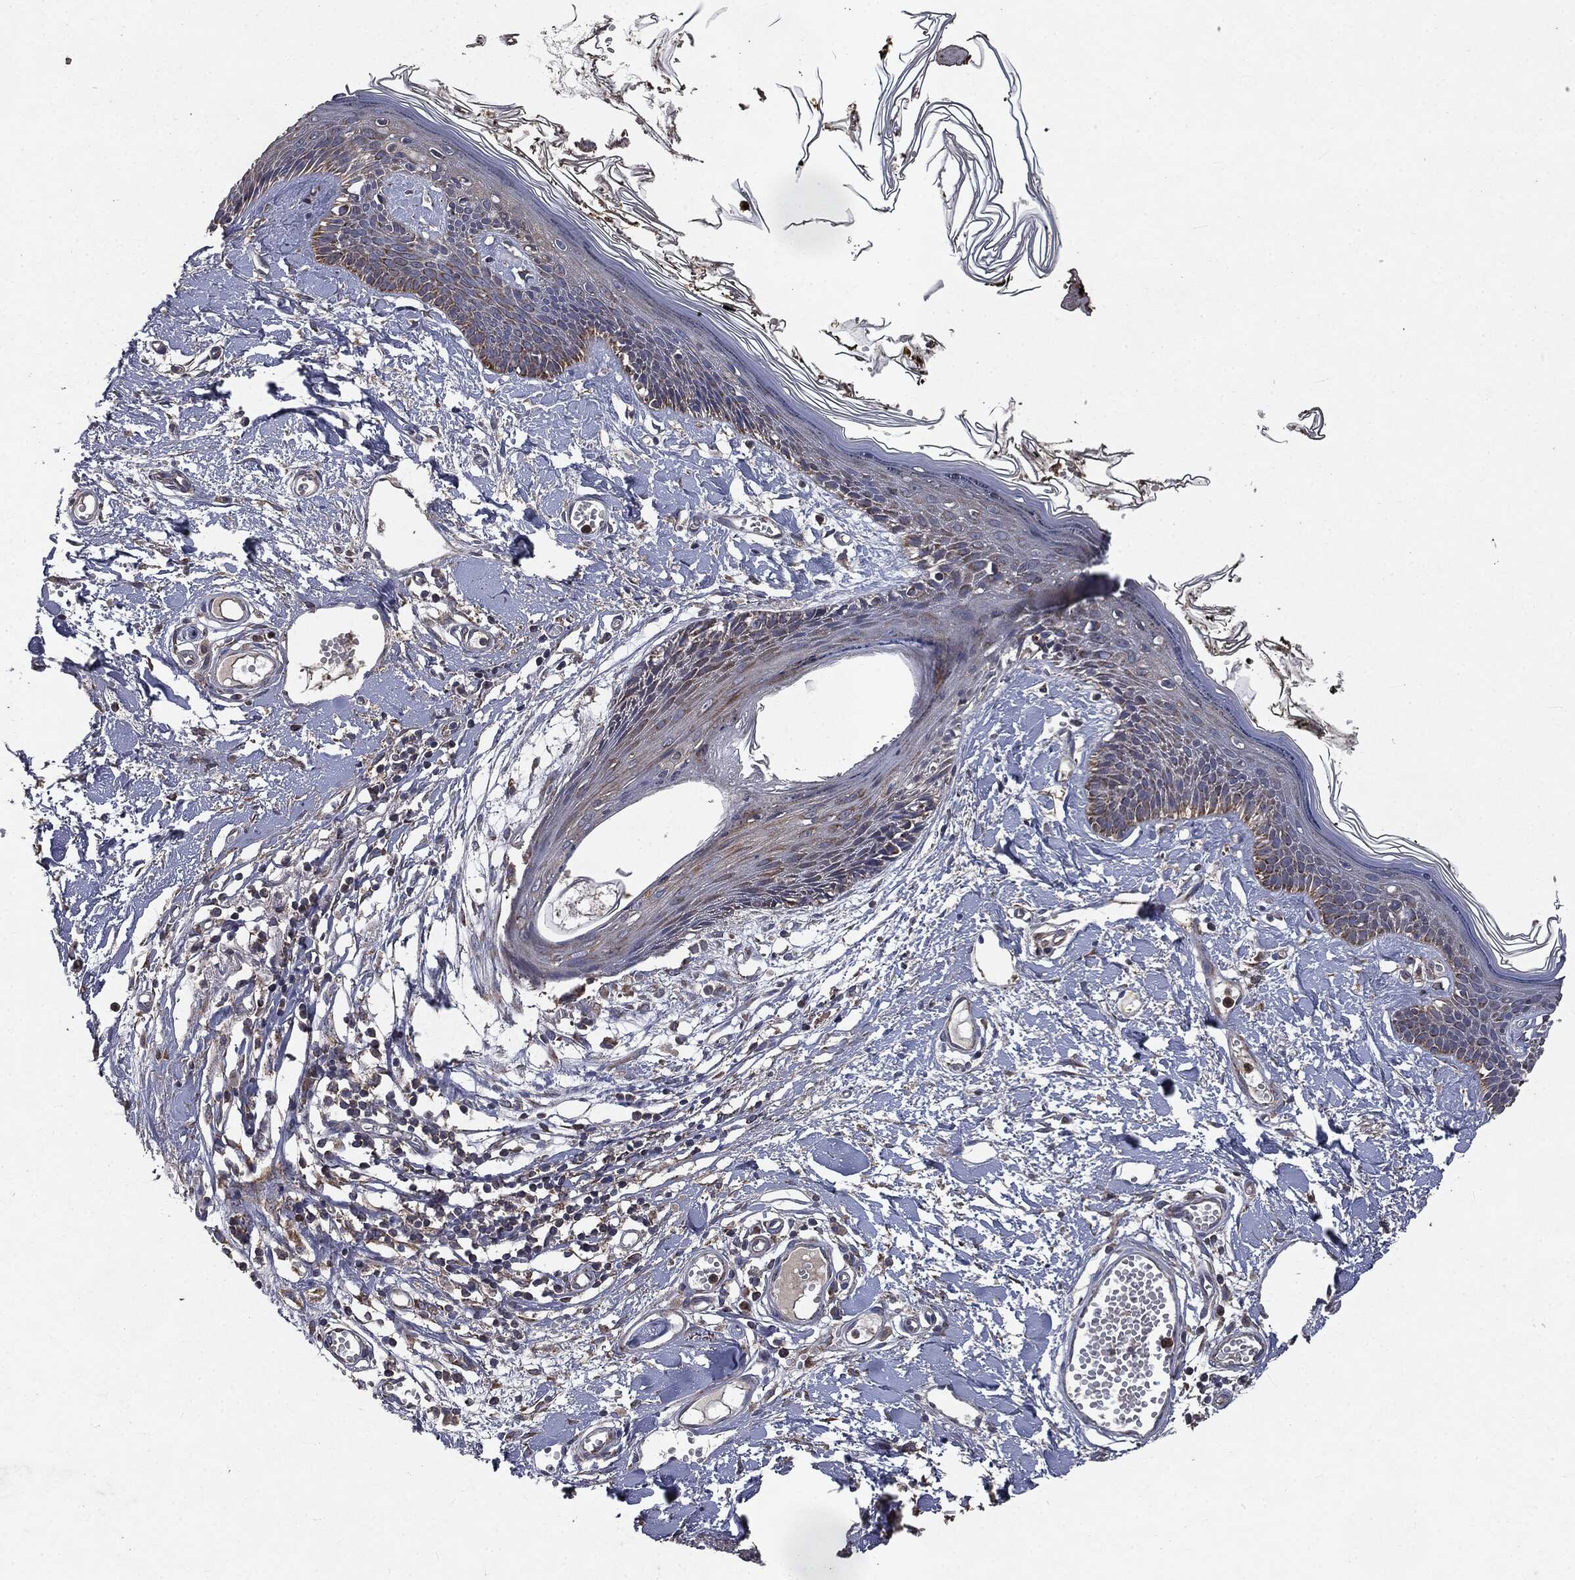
{"staining": {"intensity": "moderate", "quantity": "25%-75%", "location": "cytoplasmic/membranous"}, "tissue": "skin", "cell_type": "Fibroblasts", "image_type": "normal", "snomed": [{"axis": "morphology", "description": "Normal tissue, NOS"}, {"axis": "topography", "description": "Skin"}], "caption": "High-power microscopy captured an immunohistochemistry (IHC) histopathology image of unremarkable skin, revealing moderate cytoplasmic/membranous staining in approximately 25%-75% of fibroblasts. (DAB (3,3'-diaminobenzidine) IHC with brightfield microscopy, high magnification).", "gene": "MAPK6", "patient": {"sex": "male", "age": 76}}